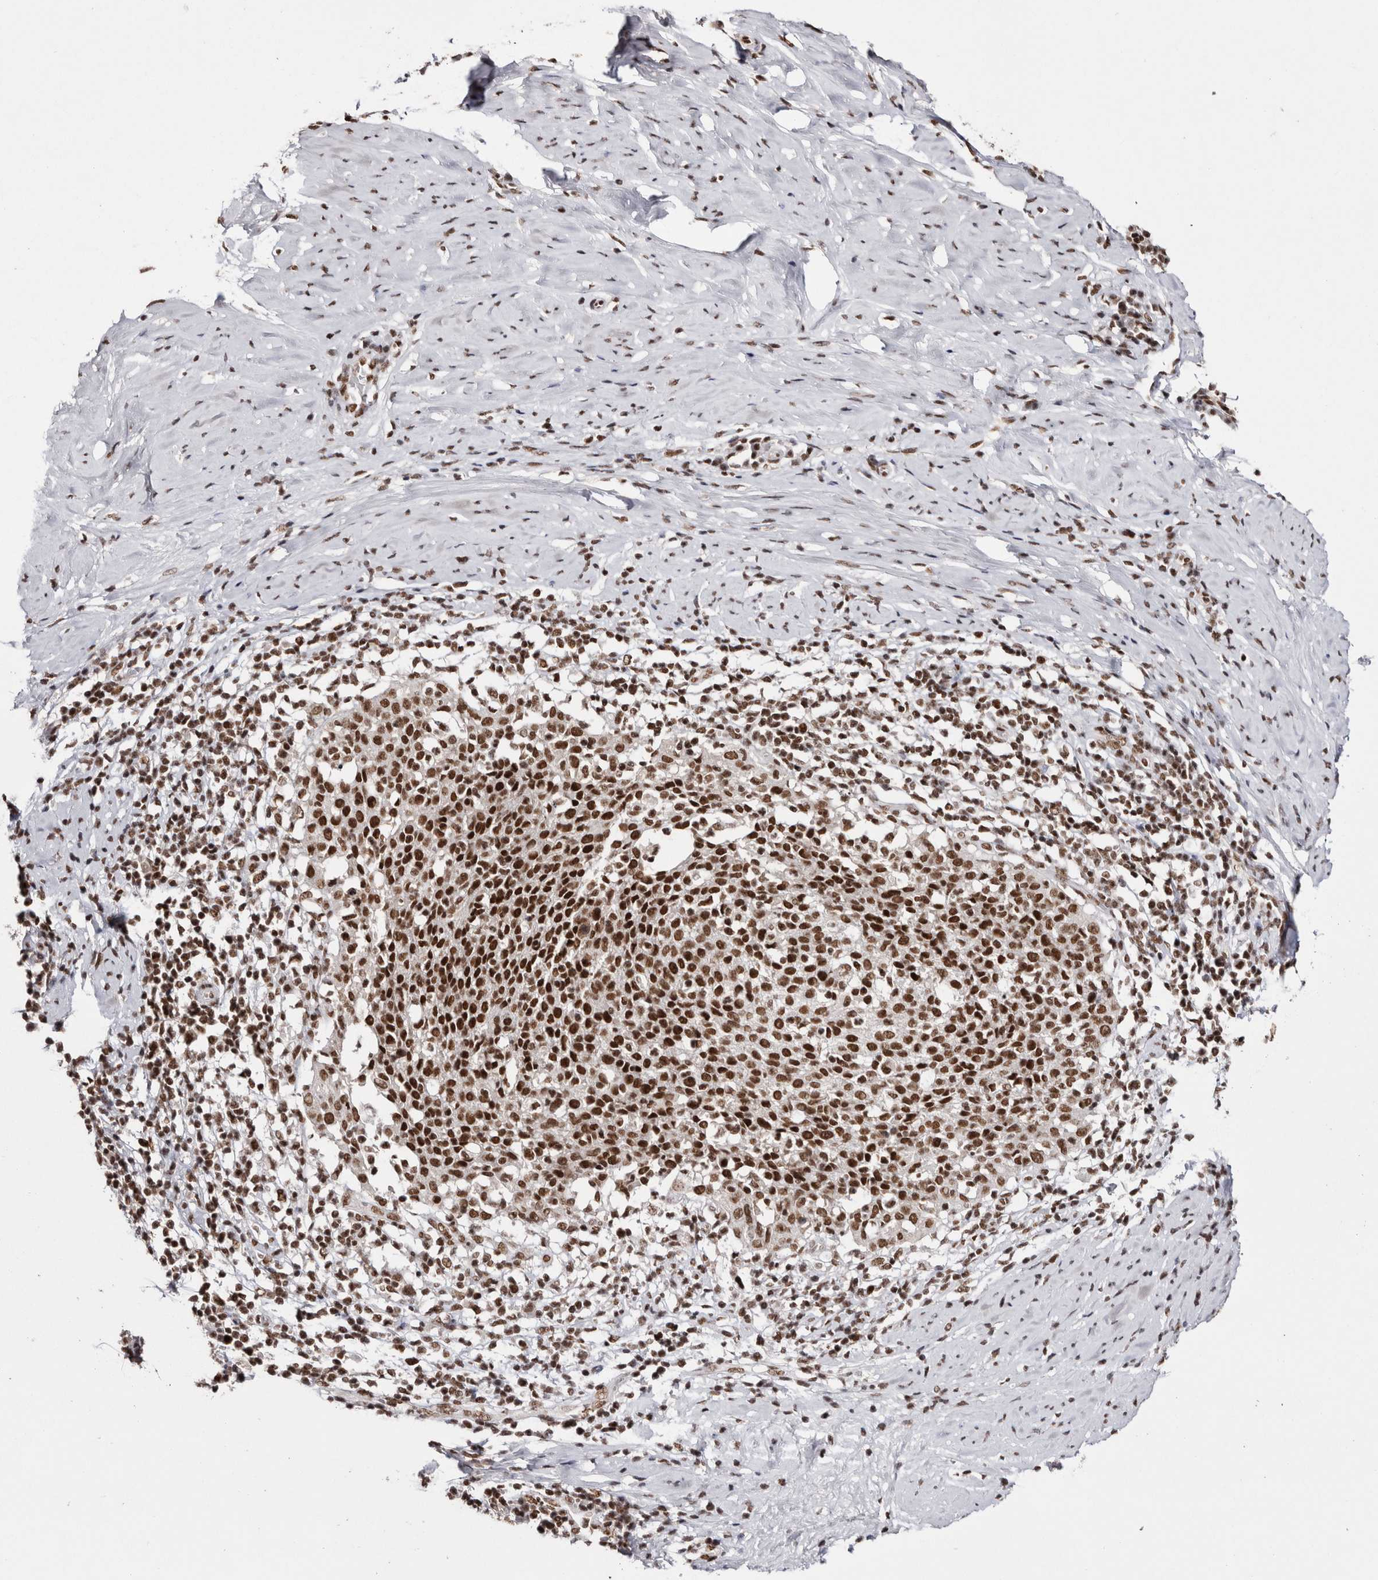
{"staining": {"intensity": "strong", "quantity": ">75%", "location": "nuclear"}, "tissue": "cervical cancer", "cell_type": "Tumor cells", "image_type": "cancer", "snomed": [{"axis": "morphology", "description": "Squamous cell carcinoma, NOS"}, {"axis": "topography", "description": "Cervix"}], "caption": "Squamous cell carcinoma (cervical) stained with DAB (3,3'-diaminobenzidine) immunohistochemistry displays high levels of strong nuclear staining in approximately >75% of tumor cells.", "gene": "SMC1A", "patient": {"sex": "female", "age": 51}}